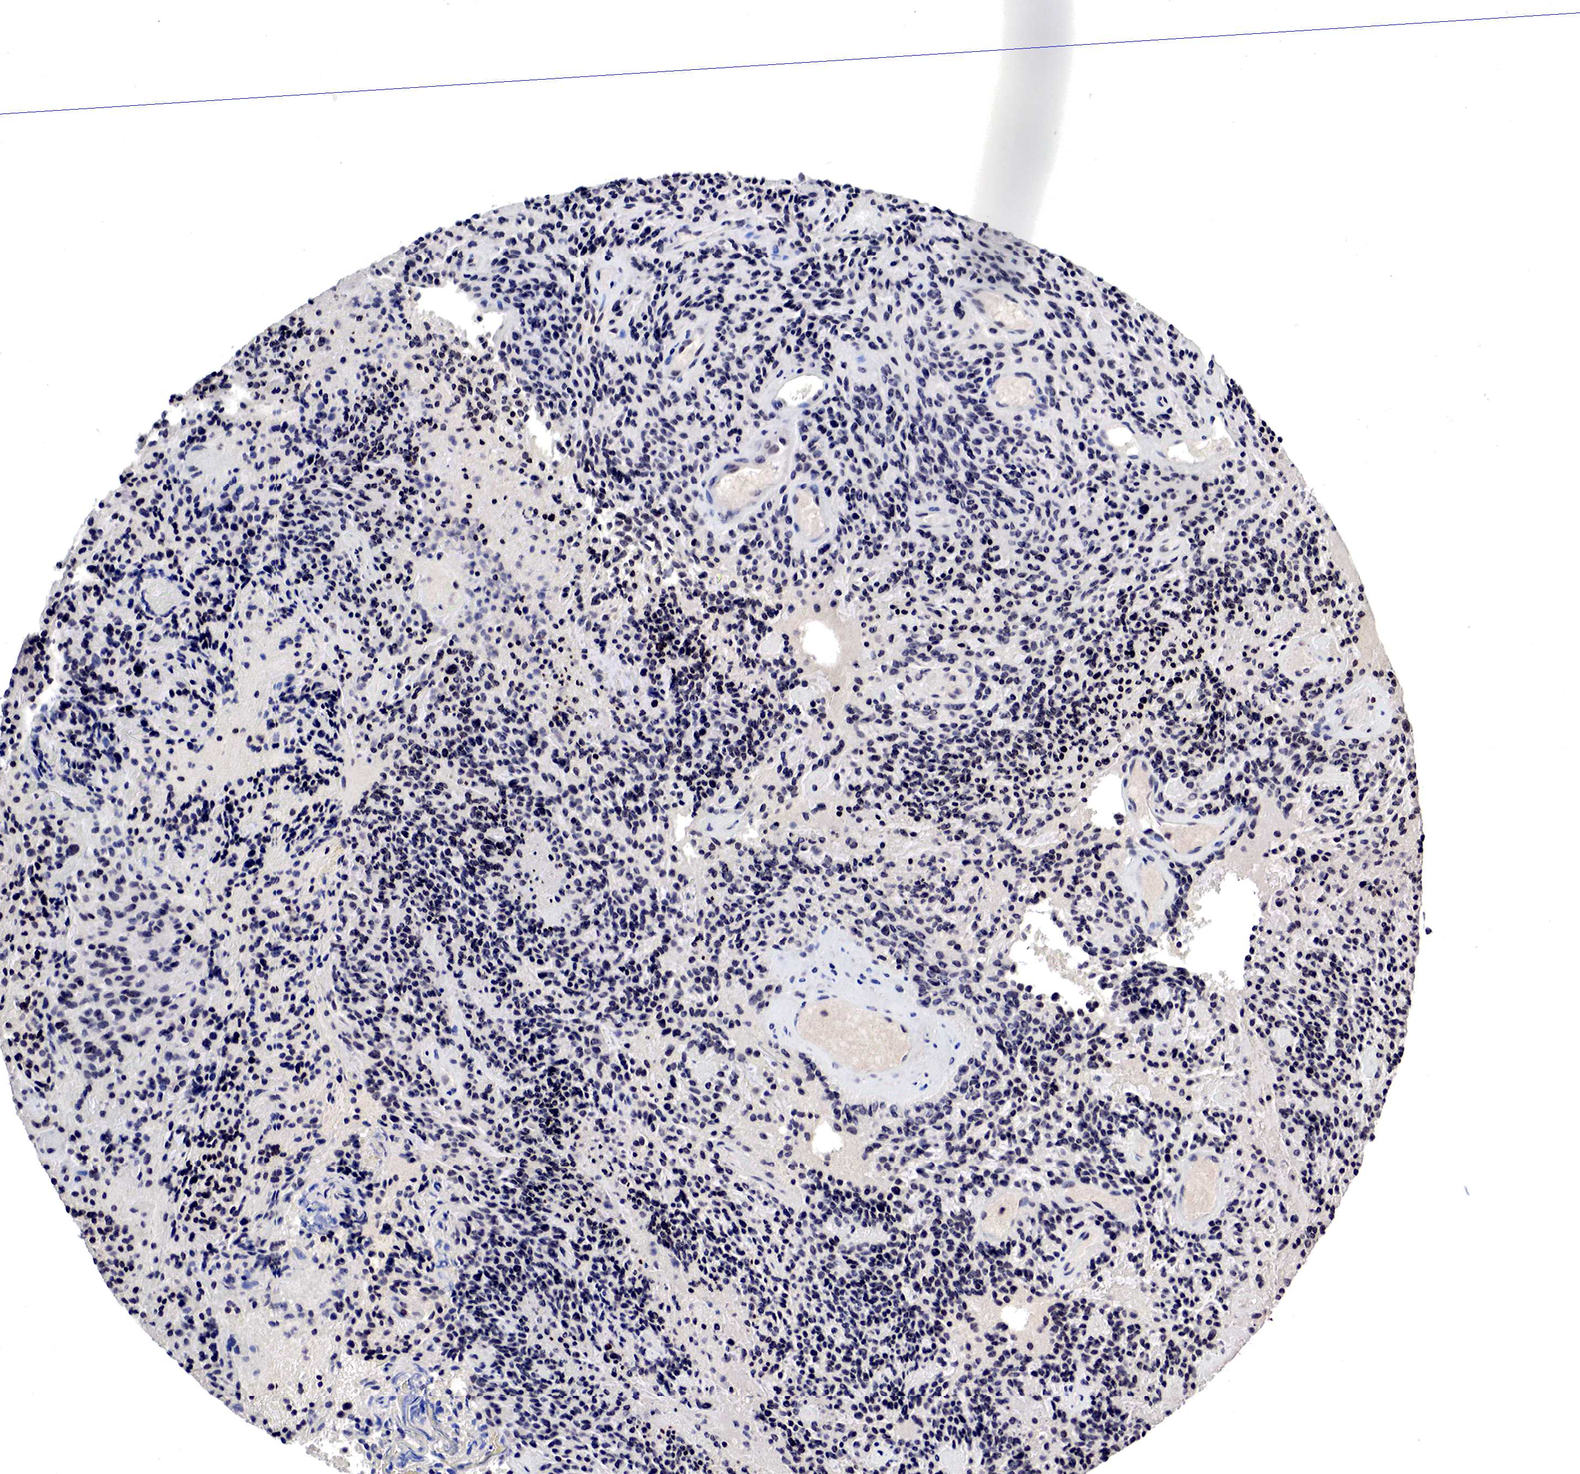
{"staining": {"intensity": "negative", "quantity": "none", "location": "none"}, "tissue": "glioma", "cell_type": "Tumor cells", "image_type": "cancer", "snomed": [{"axis": "morphology", "description": "Glioma, malignant, High grade"}, {"axis": "topography", "description": "Brain"}], "caption": "Tumor cells are negative for brown protein staining in glioma.", "gene": "DACH2", "patient": {"sex": "female", "age": 13}}